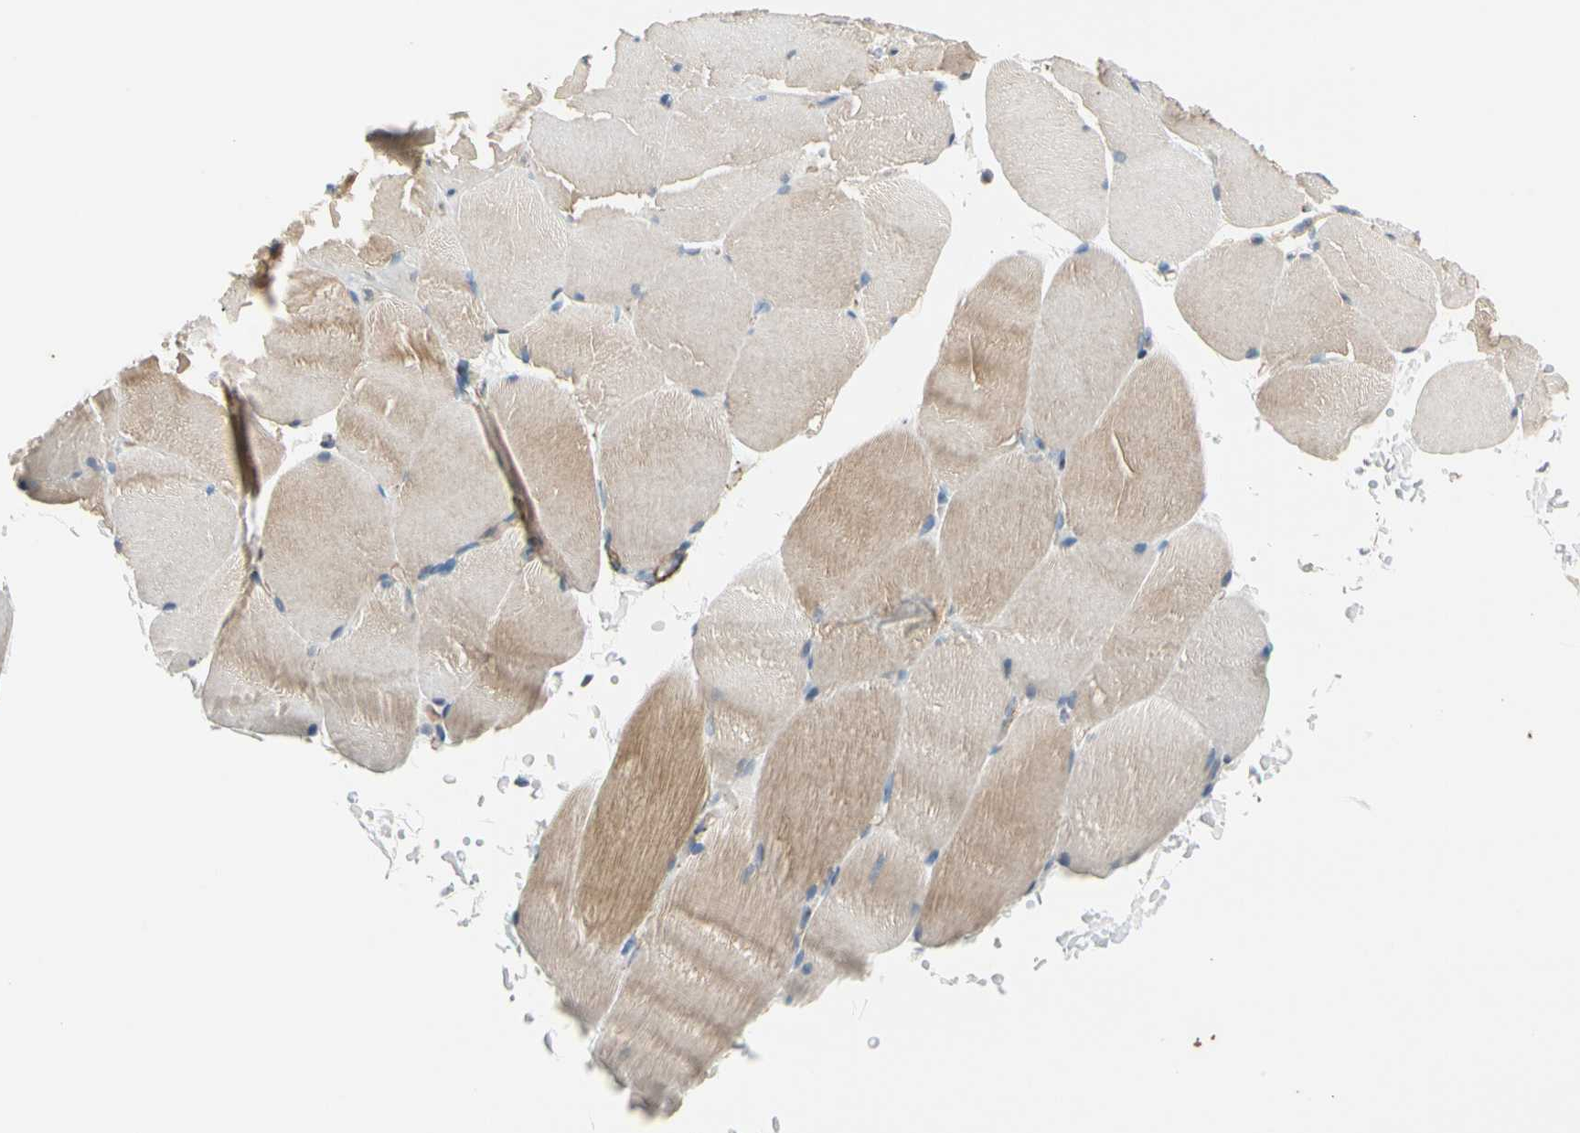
{"staining": {"intensity": "moderate", "quantity": "25%-75%", "location": "cytoplasmic/membranous"}, "tissue": "skeletal muscle", "cell_type": "Myocytes", "image_type": "normal", "snomed": [{"axis": "morphology", "description": "Normal tissue, NOS"}, {"axis": "topography", "description": "Skeletal muscle"}, {"axis": "topography", "description": "Parathyroid gland"}], "caption": "Immunohistochemical staining of benign human skeletal muscle displays 25%-75% levels of moderate cytoplasmic/membranous protein staining in about 25%-75% of myocytes.", "gene": "LIMK2", "patient": {"sex": "female", "age": 37}}